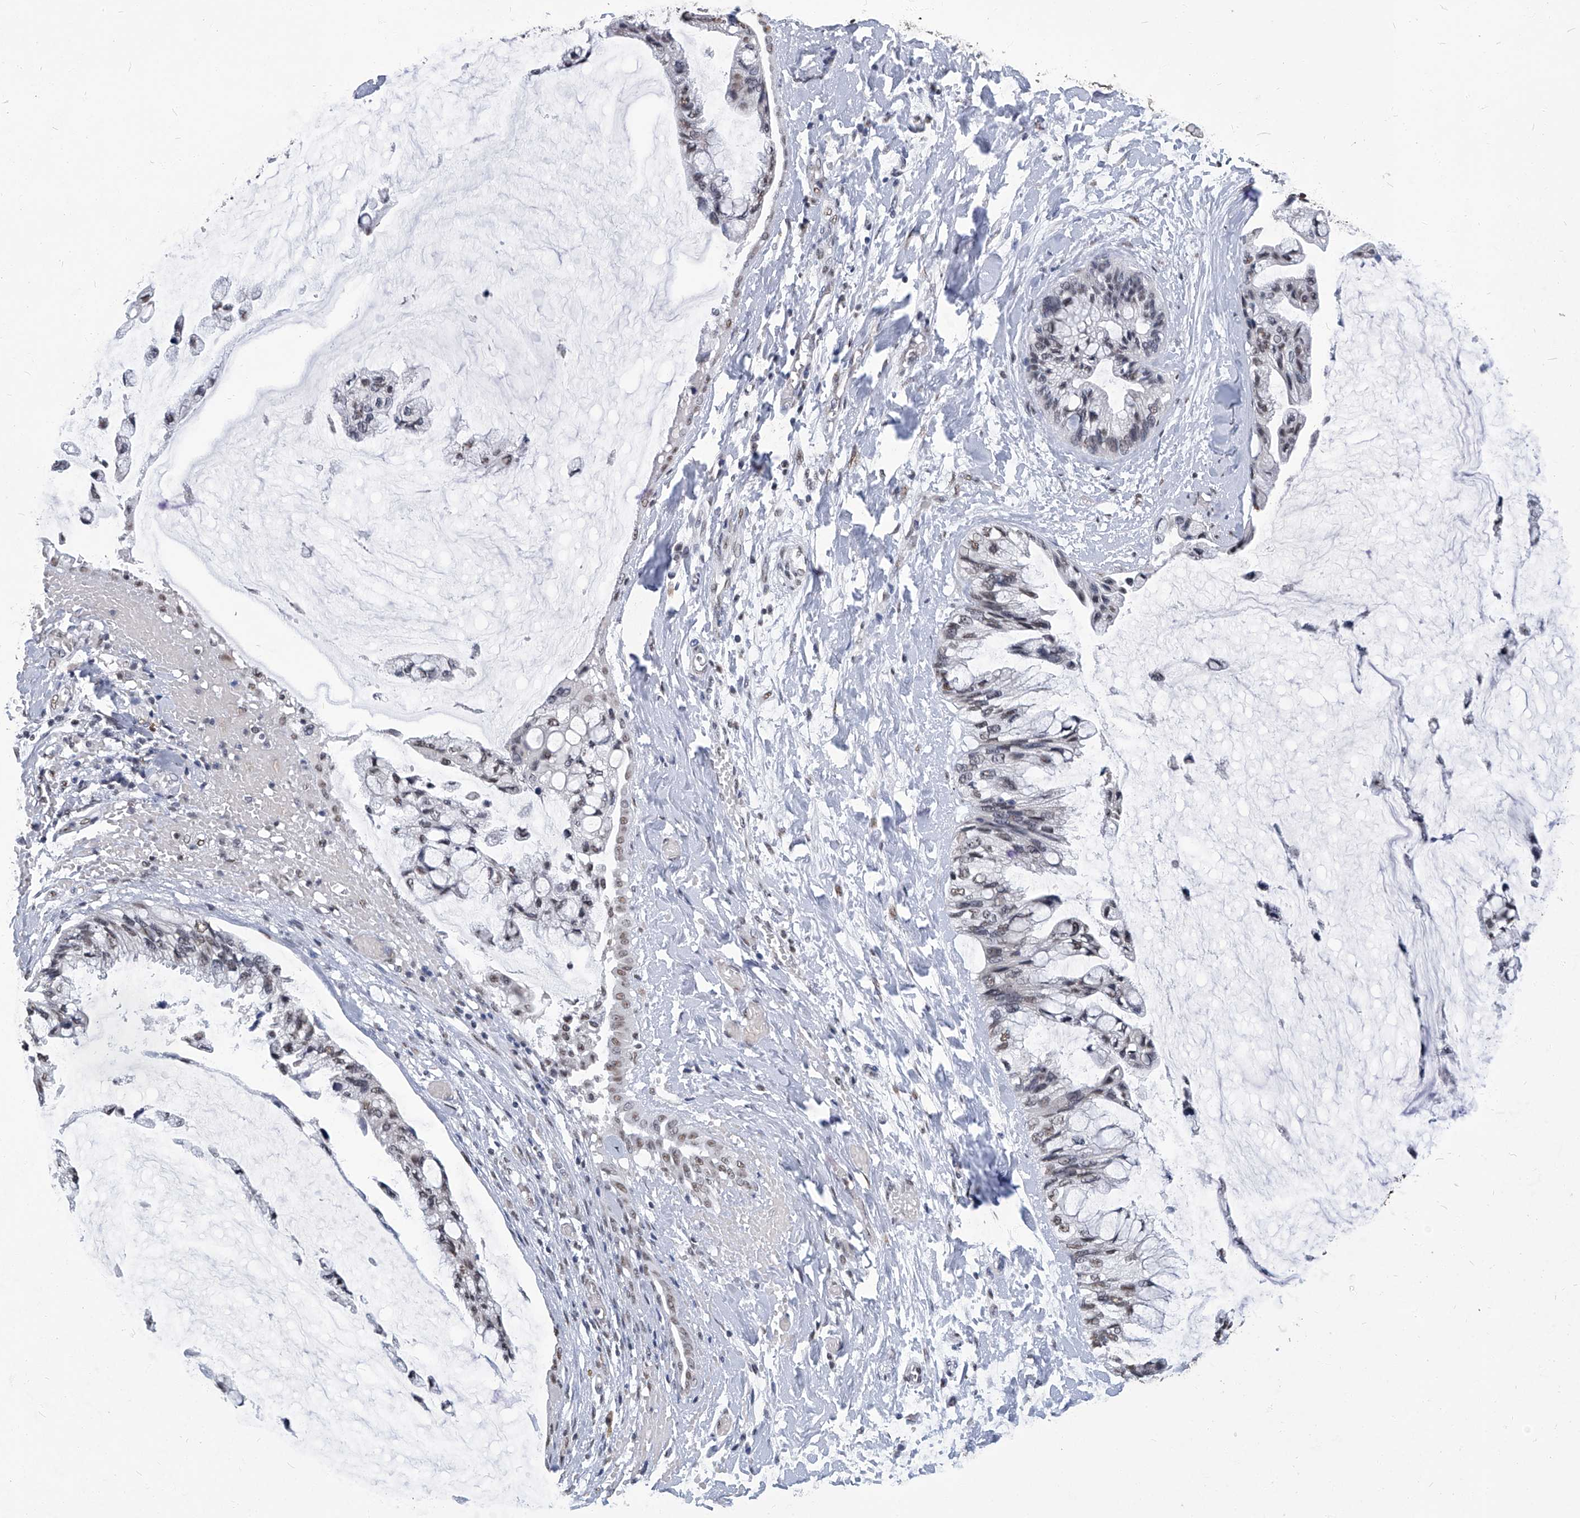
{"staining": {"intensity": "weak", "quantity": "<25%", "location": "nuclear"}, "tissue": "ovarian cancer", "cell_type": "Tumor cells", "image_type": "cancer", "snomed": [{"axis": "morphology", "description": "Cystadenocarcinoma, mucinous, NOS"}, {"axis": "topography", "description": "Ovary"}], "caption": "IHC image of neoplastic tissue: human ovarian cancer (mucinous cystadenocarcinoma) stained with DAB (3,3'-diaminobenzidine) shows no significant protein staining in tumor cells.", "gene": "HBP1", "patient": {"sex": "female", "age": 39}}